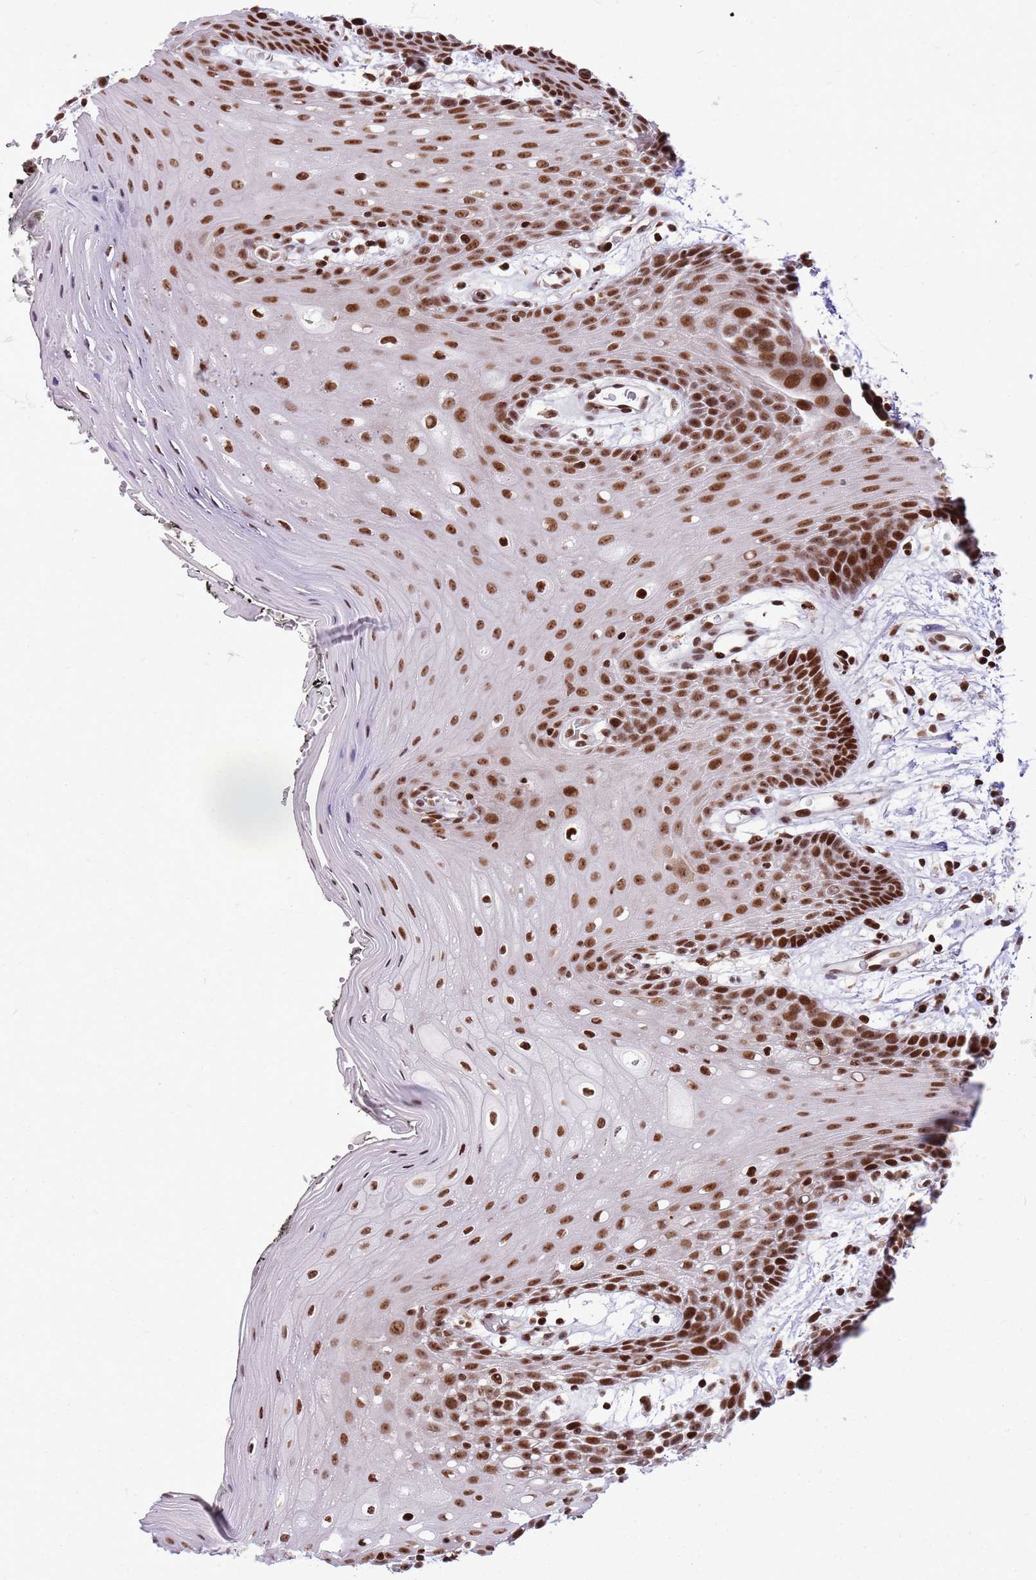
{"staining": {"intensity": "strong", "quantity": ">75%", "location": "nuclear"}, "tissue": "oral mucosa", "cell_type": "Squamous epithelial cells", "image_type": "normal", "snomed": [{"axis": "morphology", "description": "Normal tissue, NOS"}, {"axis": "topography", "description": "Oral tissue"}, {"axis": "topography", "description": "Tounge, NOS"}], "caption": "A micrograph of oral mucosa stained for a protein demonstrates strong nuclear brown staining in squamous epithelial cells. (DAB = brown stain, brightfield microscopy at high magnification).", "gene": "WASHC4", "patient": {"sex": "female", "age": 59}}